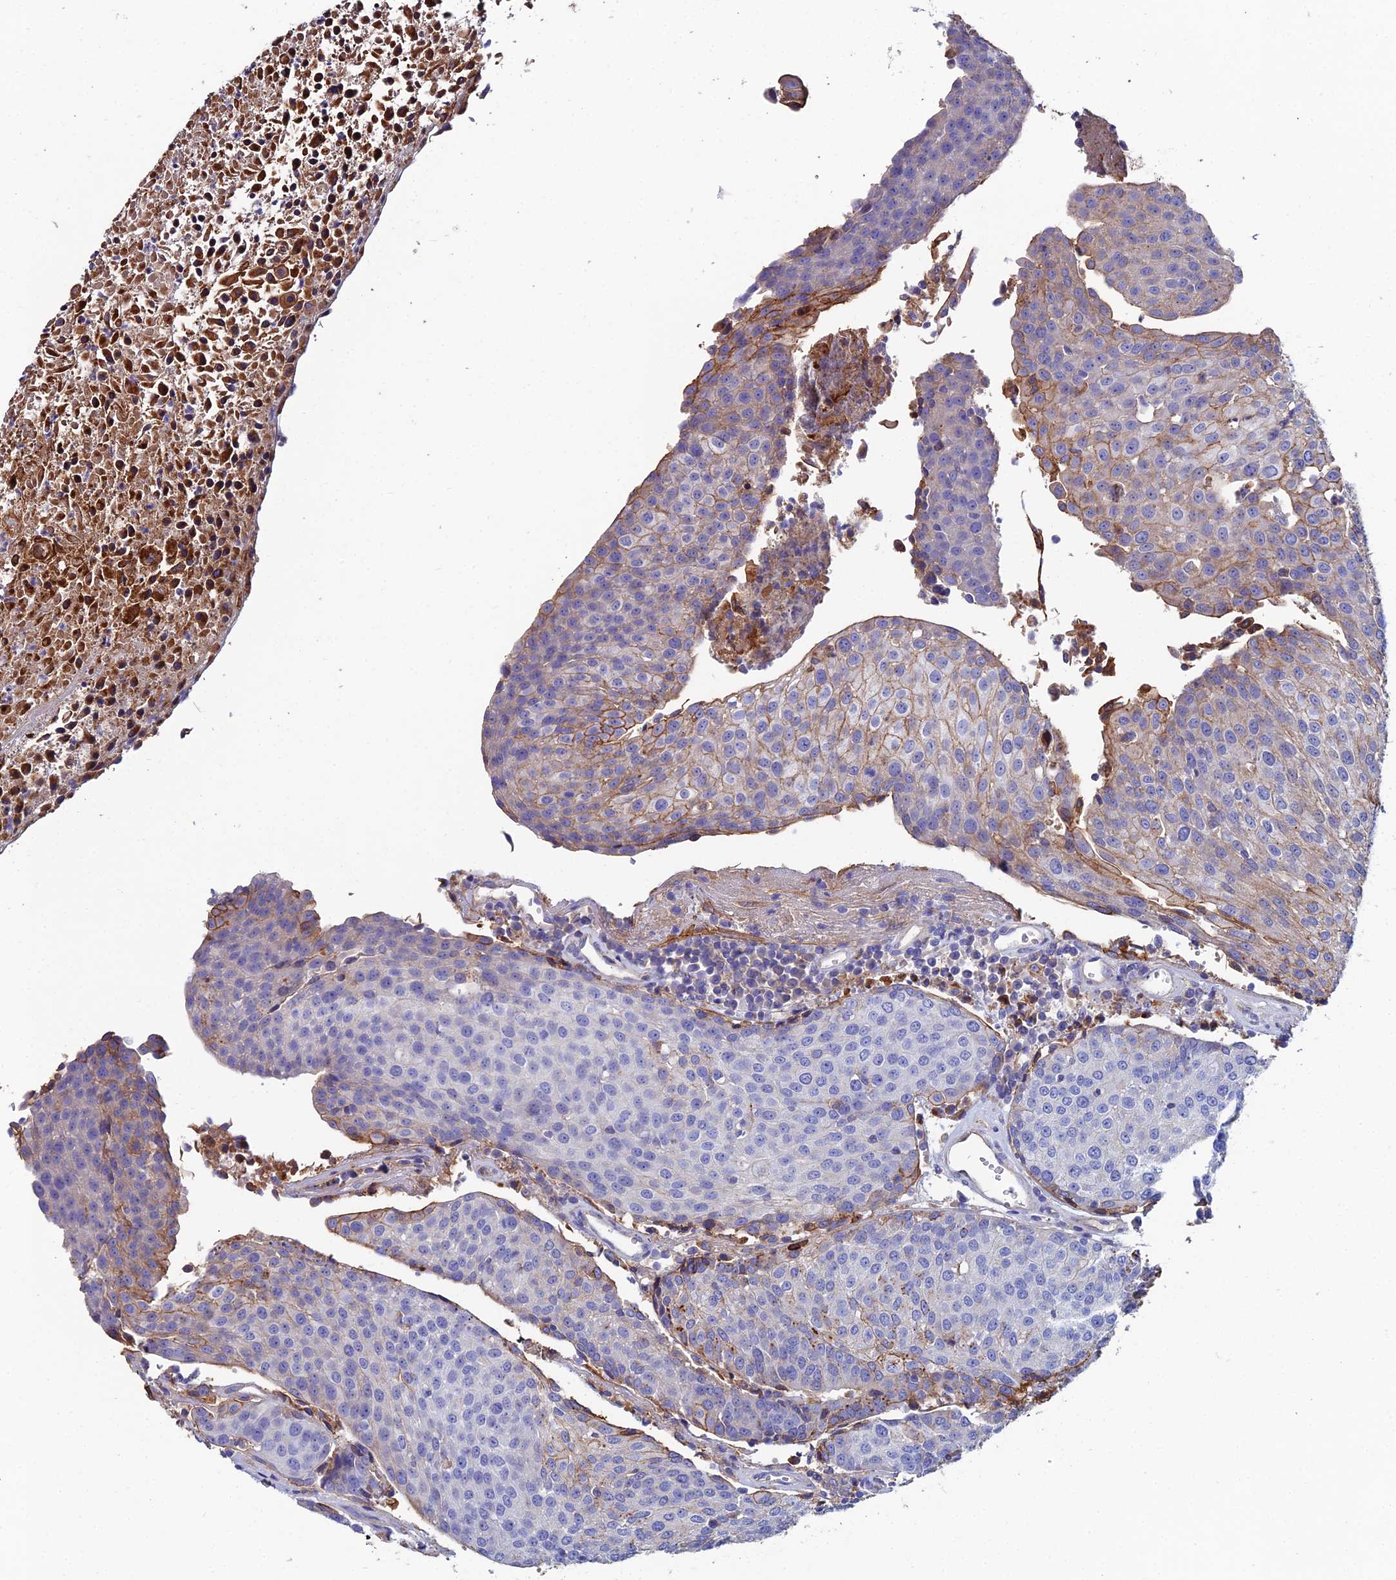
{"staining": {"intensity": "moderate", "quantity": "<25%", "location": "cytoplasmic/membranous"}, "tissue": "urothelial cancer", "cell_type": "Tumor cells", "image_type": "cancer", "snomed": [{"axis": "morphology", "description": "Urothelial carcinoma, High grade"}, {"axis": "topography", "description": "Urinary bladder"}], "caption": "Urothelial carcinoma (high-grade) was stained to show a protein in brown. There is low levels of moderate cytoplasmic/membranous staining in approximately <25% of tumor cells.", "gene": "C6", "patient": {"sex": "female", "age": 85}}